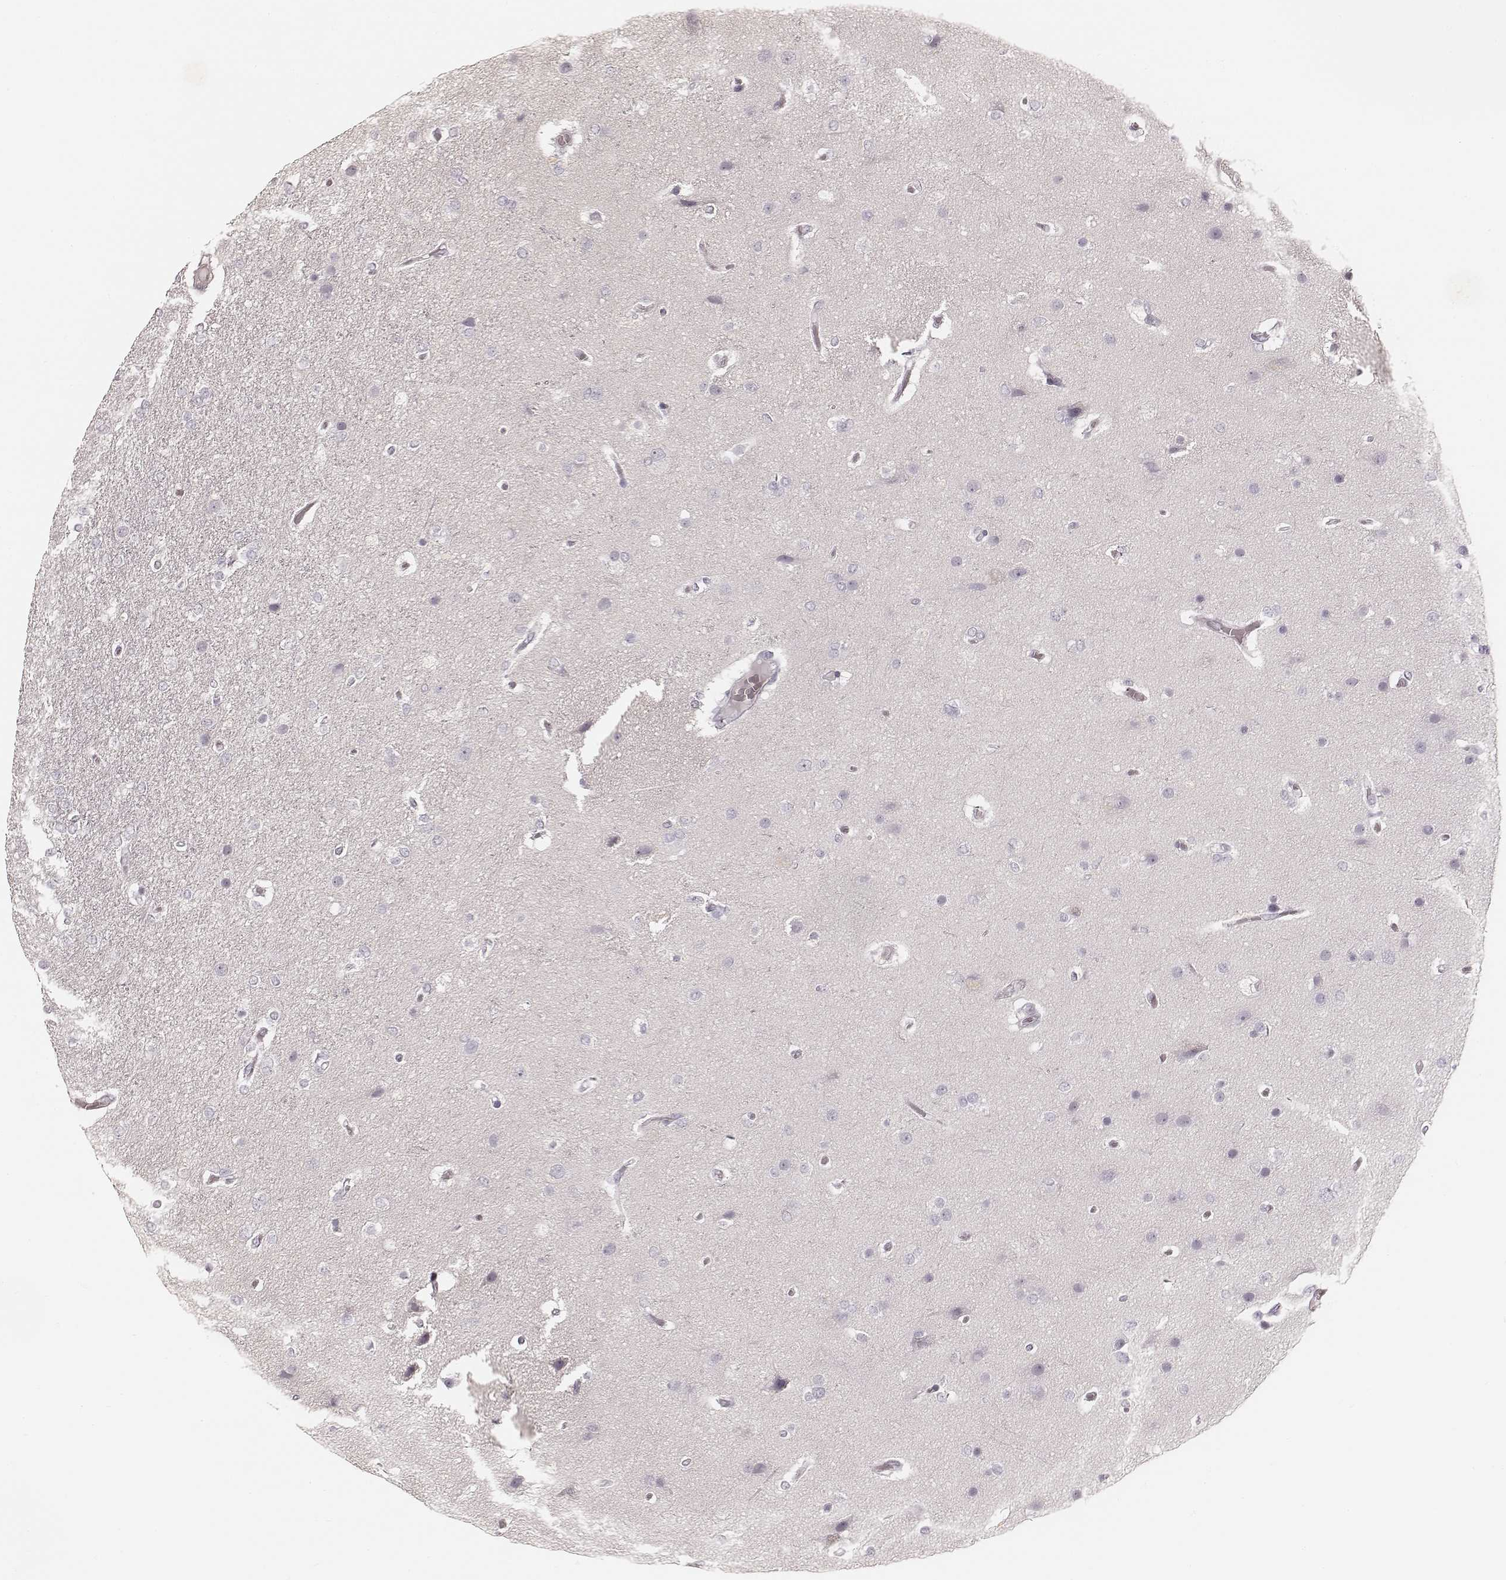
{"staining": {"intensity": "negative", "quantity": "none", "location": "none"}, "tissue": "glioma", "cell_type": "Tumor cells", "image_type": "cancer", "snomed": [{"axis": "morphology", "description": "Glioma, malignant, High grade"}, {"axis": "topography", "description": "Brain"}], "caption": "DAB (3,3'-diaminobenzidine) immunohistochemical staining of high-grade glioma (malignant) displays no significant expression in tumor cells.", "gene": "TEX37", "patient": {"sex": "female", "age": 61}}